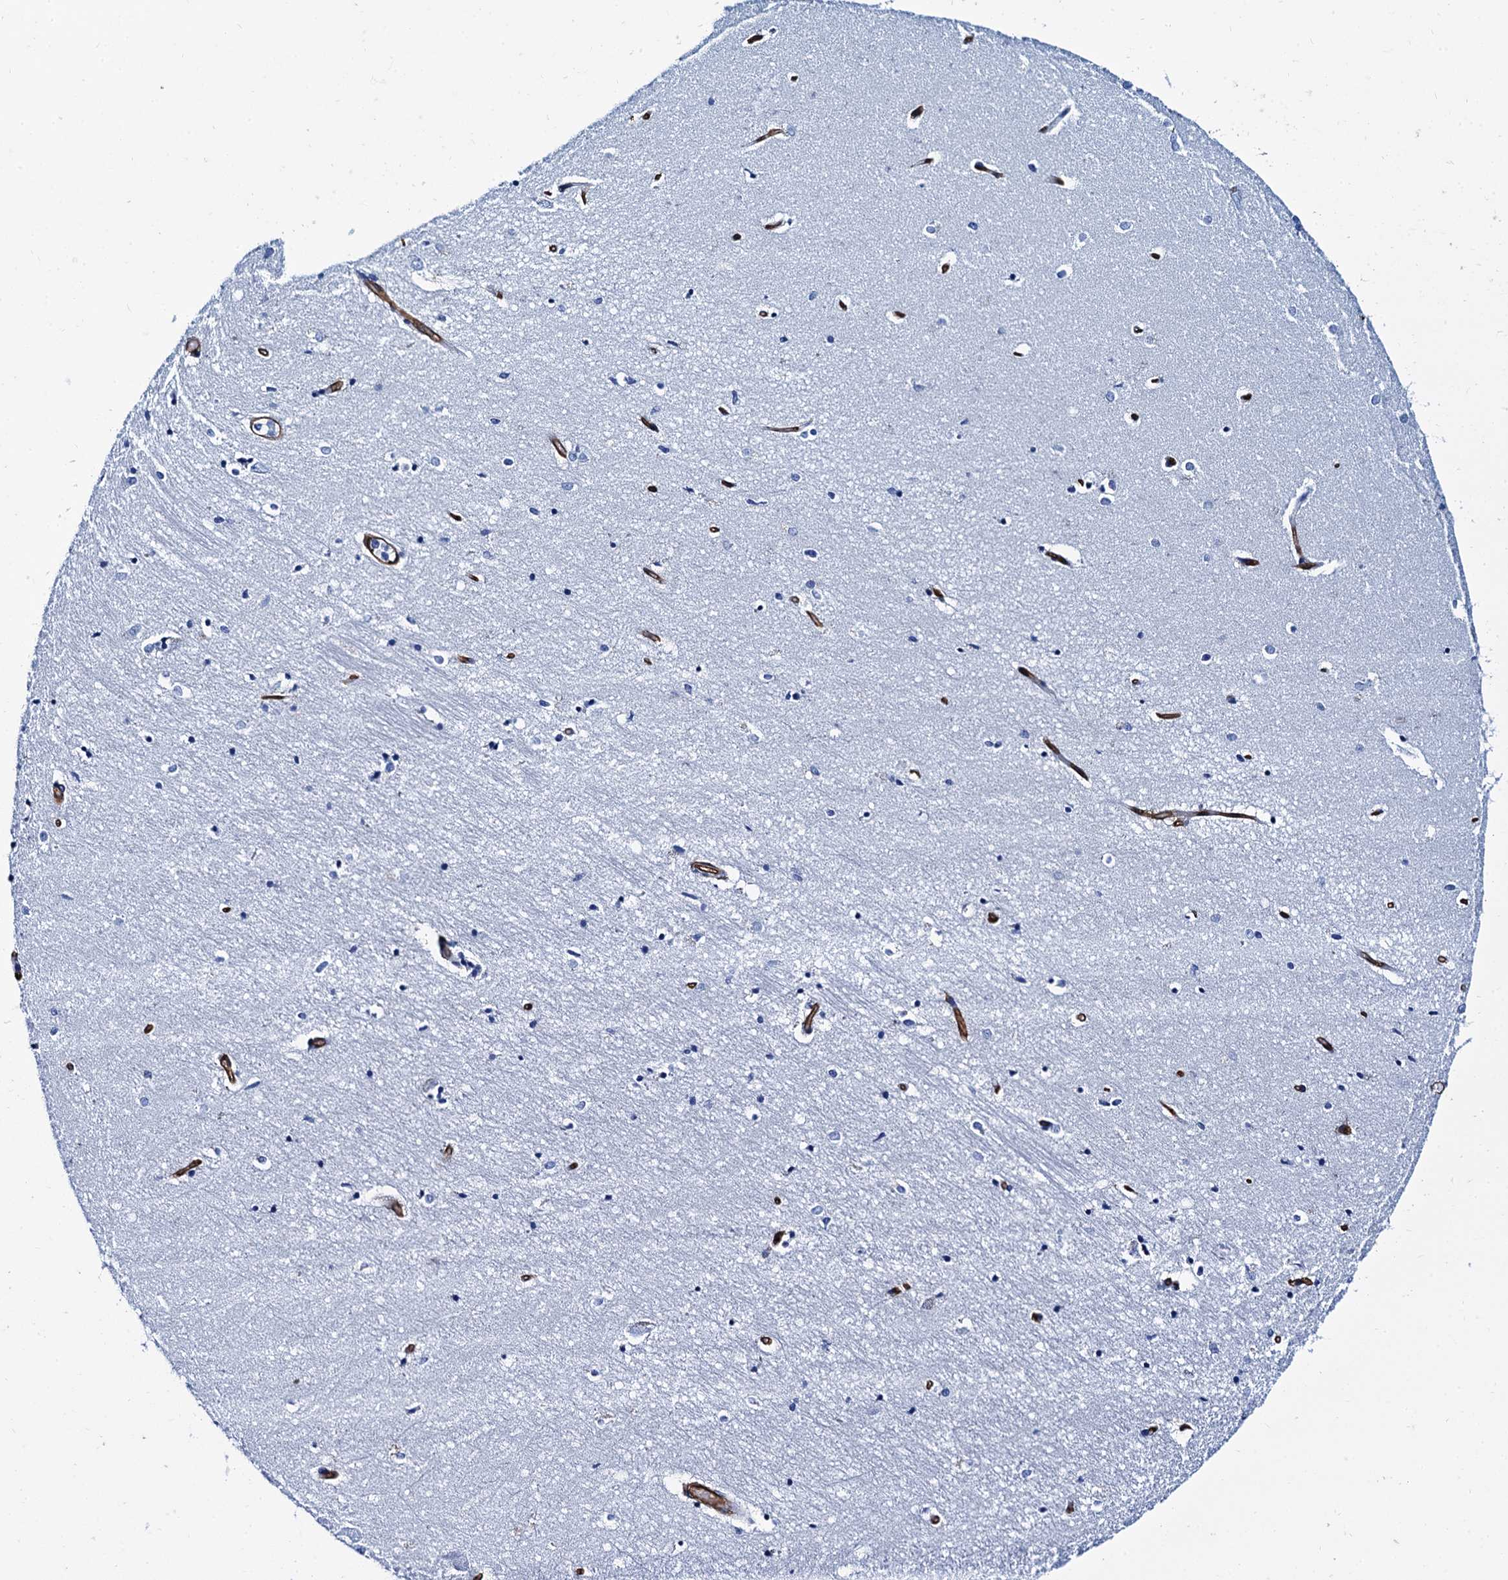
{"staining": {"intensity": "negative", "quantity": "none", "location": "none"}, "tissue": "hippocampus", "cell_type": "Glial cells", "image_type": "normal", "snomed": [{"axis": "morphology", "description": "Normal tissue, NOS"}, {"axis": "topography", "description": "Hippocampus"}], "caption": "IHC micrograph of normal hippocampus: human hippocampus stained with DAB (3,3'-diaminobenzidine) demonstrates no significant protein staining in glial cells.", "gene": "CAVIN2", "patient": {"sex": "female", "age": 64}}